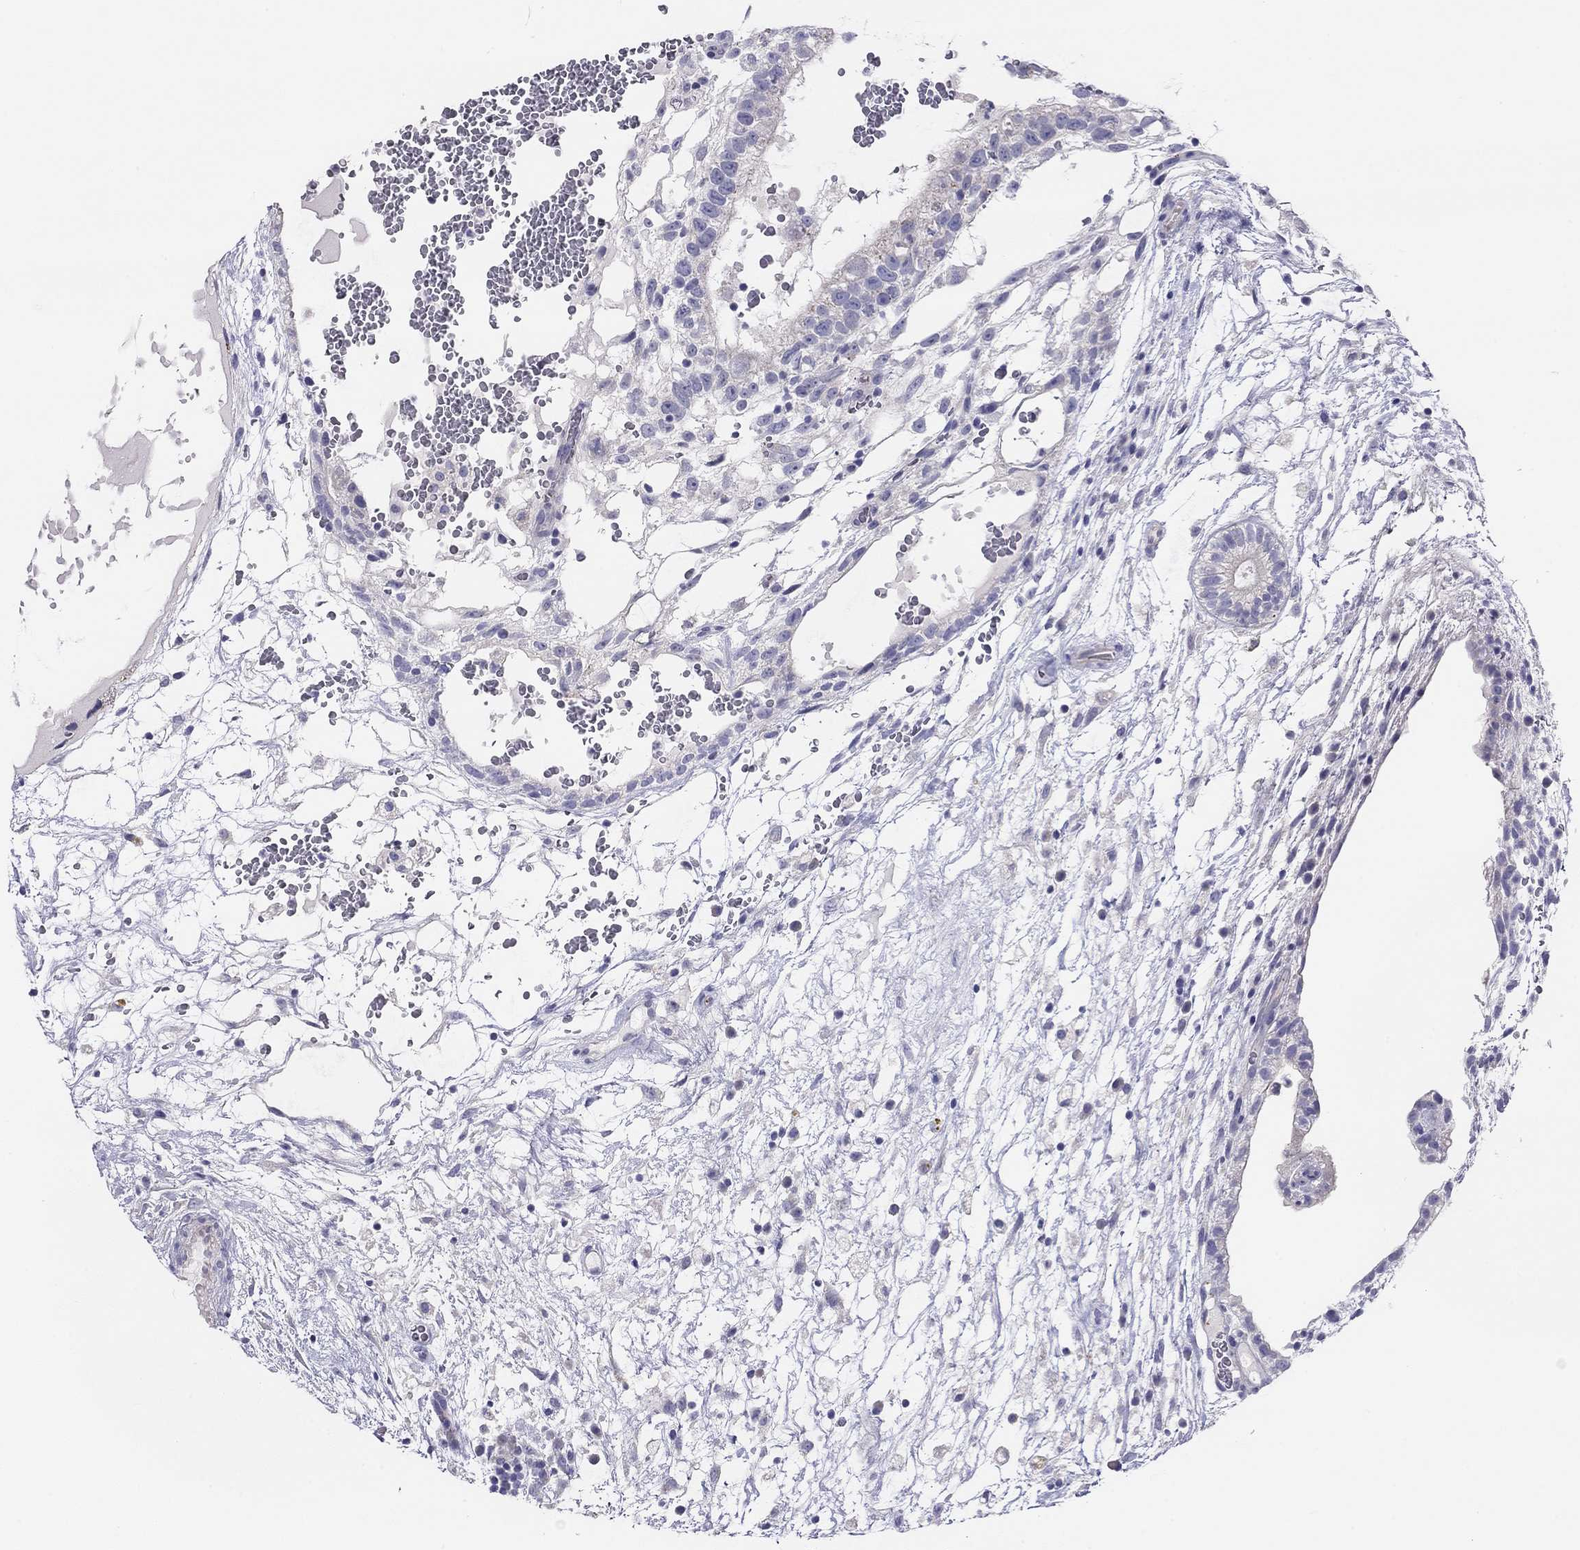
{"staining": {"intensity": "negative", "quantity": "none", "location": "none"}, "tissue": "testis cancer", "cell_type": "Tumor cells", "image_type": "cancer", "snomed": [{"axis": "morphology", "description": "Normal tissue, NOS"}, {"axis": "morphology", "description": "Carcinoma, Embryonal, NOS"}, {"axis": "topography", "description": "Testis"}], "caption": "A high-resolution micrograph shows immunohistochemistry (IHC) staining of testis cancer, which reveals no significant staining in tumor cells.", "gene": "MGAT4C", "patient": {"sex": "male", "age": 32}}